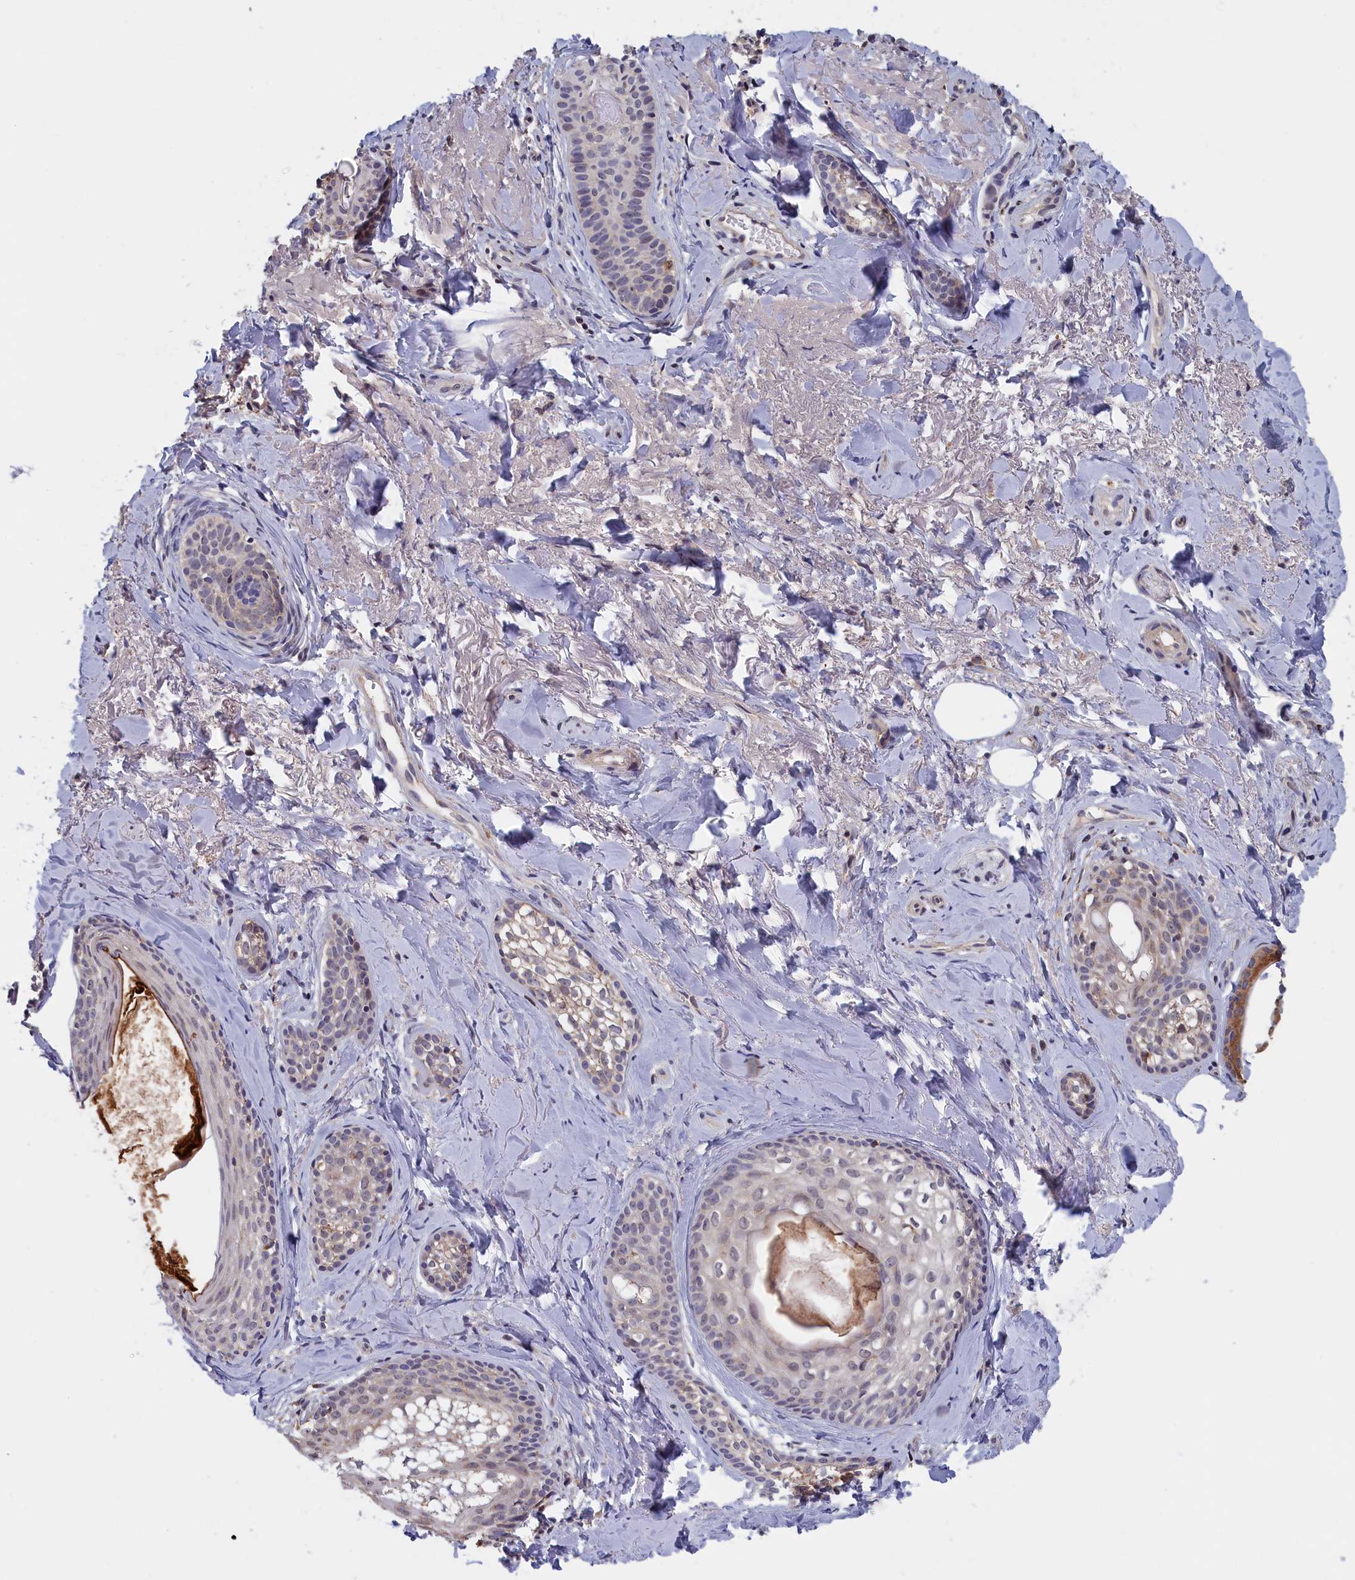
{"staining": {"intensity": "weak", "quantity": "<25%", "location": "nuclear"}, "tissue": "skin cancer", "cell_type": "Tumor cells", "image_type": "cancer", "snomed": [{"axis": "morphology", "description": "Basal cell carcinoma"}, {"axis": "topography", "description": "Skin"}], "caption": "Image shows no significant protein staining in tumor cells of basal cell carcinoma (skin).", "gene": "EPB41L4B", "patient": {"sex": "female", "age": 76}}